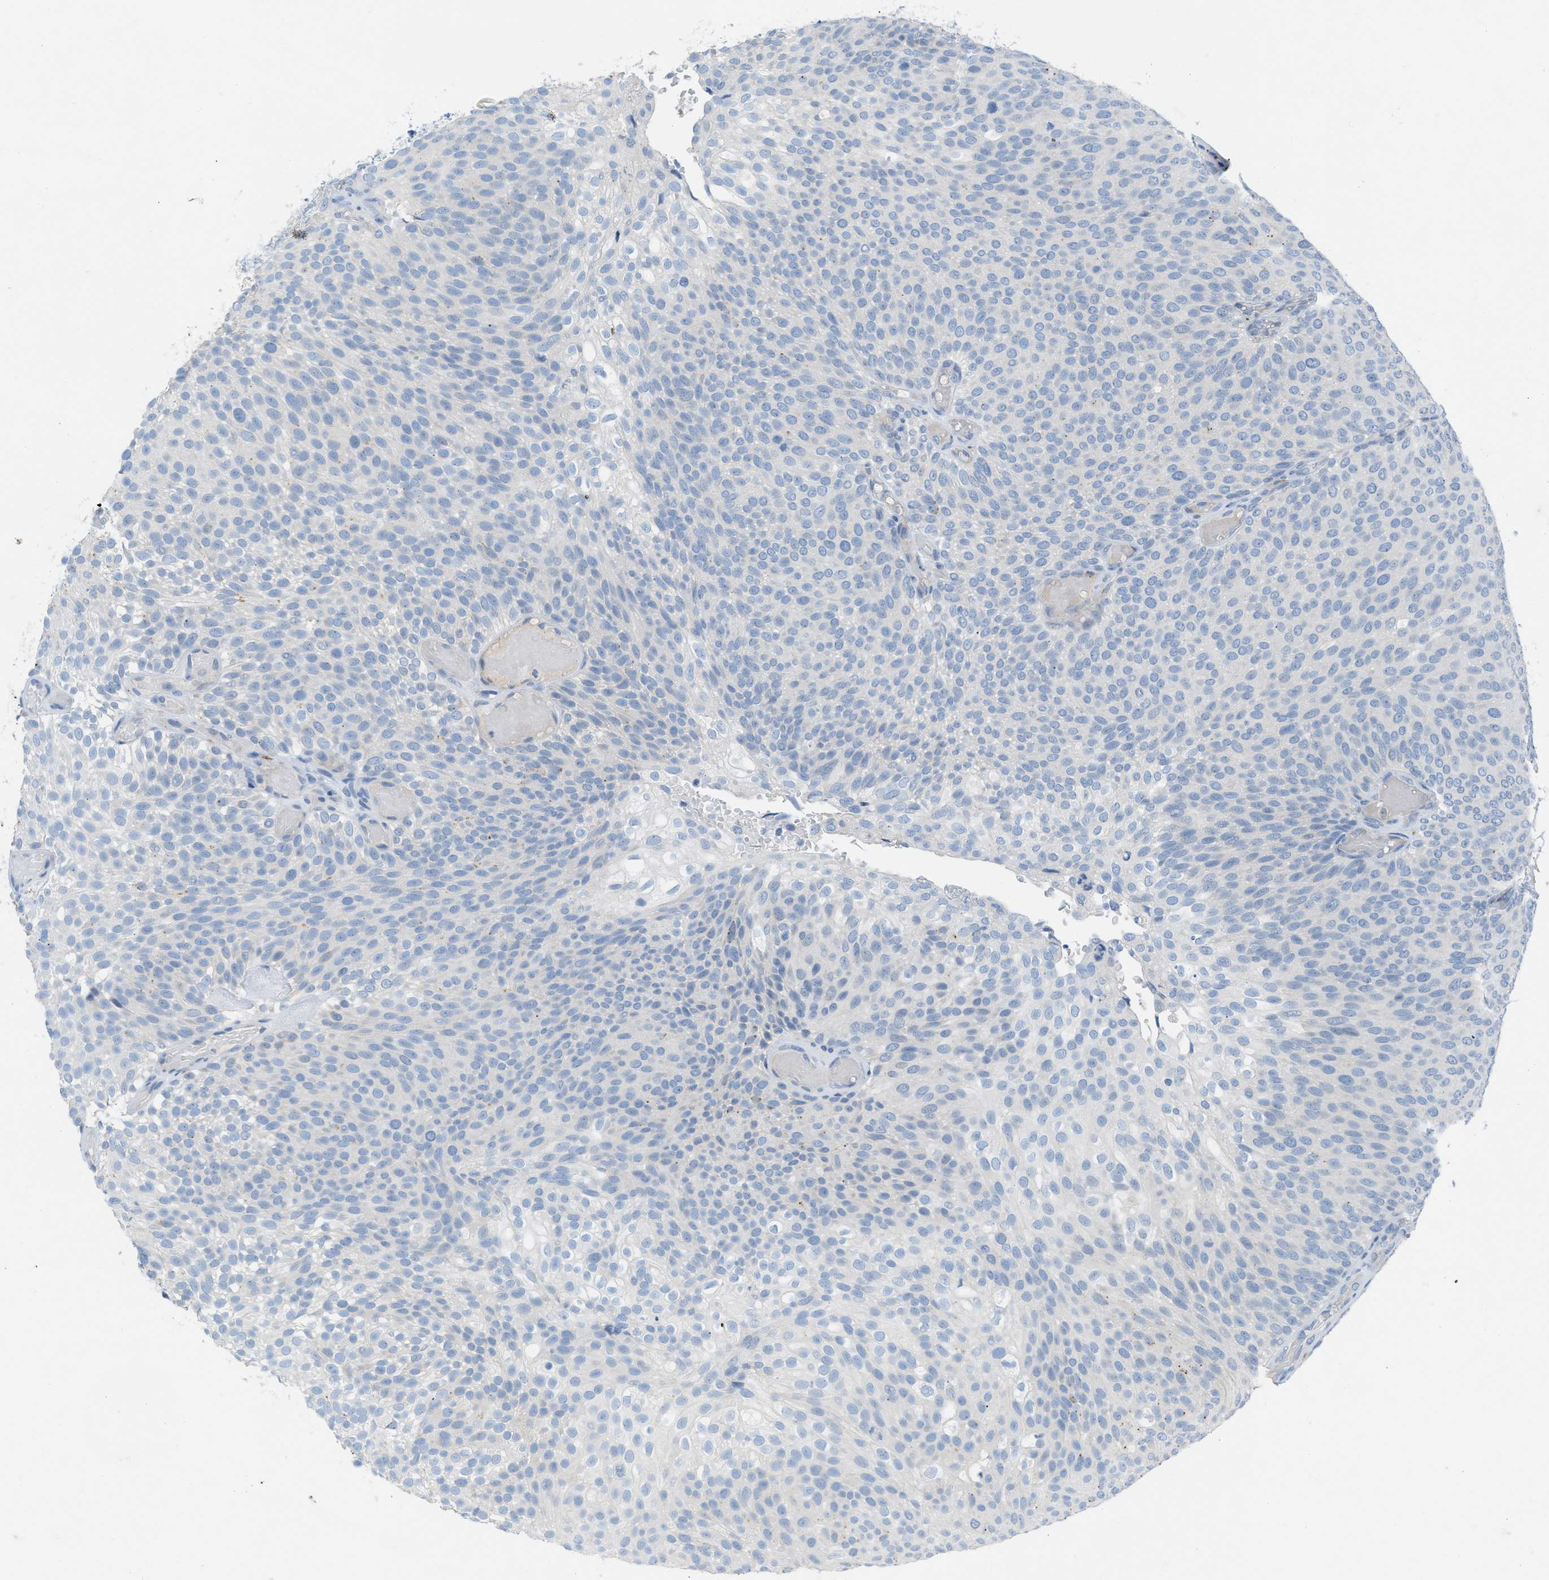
{"staining": {"intensity": "negative", "quantity": "none", "location": "none"}, "tissue": "urothelial cancer", "cell_type": "Tumor cells", "image_type": "cancer", "snomed": [{"axis": "morphology", "description": "Urothelial carcinoma, Low grade"}, {"axis": "topography", "description": "Urinary bladder"}], "caption": "An immunohistochemistry (IHC) micrograph of urothelial cancer is shown. There is no staining in tumor cells of urothelial cancer. (DAB immunohistochemistry, high magnification).", "gene": "CLEC10A", "patient": {"sex": "male", "age": 78}}